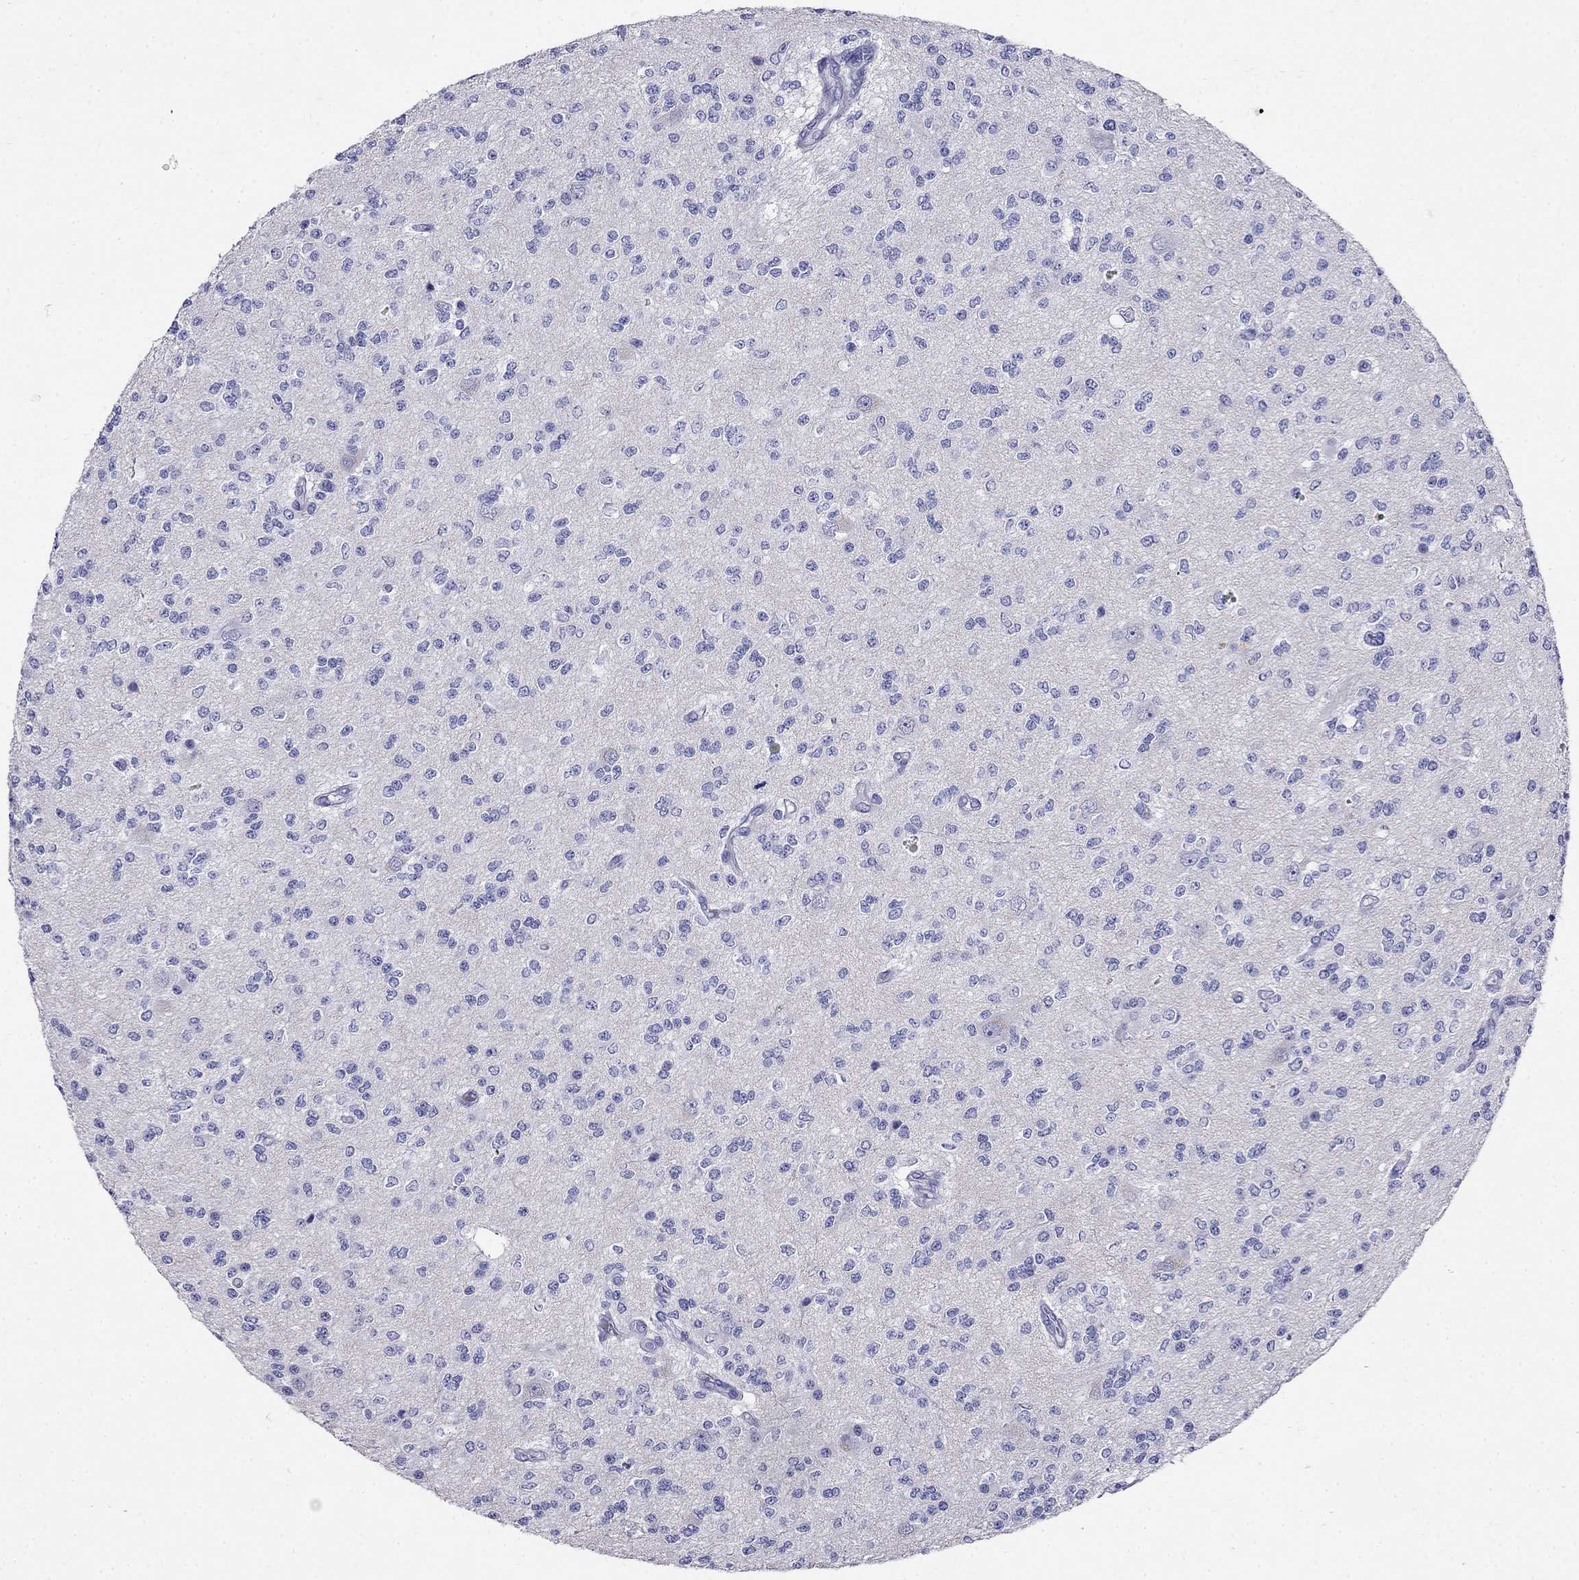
{"staining": {"intensity": "negative", "quantity": "none", "location": "none"}, "tissue": "glioma", "cell_type": "Tumor cells", "image_type": "cancer", "snomed": [{"axis": "morphology", "description": "Glioma, malignant, Low grade"}, {"axis": "topography", "description": "Brain"}], "caption": "DAB immunohistochemical staining of human glioma displays no significant expression in tumor cells.", "gene": "PPP1R36", "patient": {"sex": "male", "age": 67}}